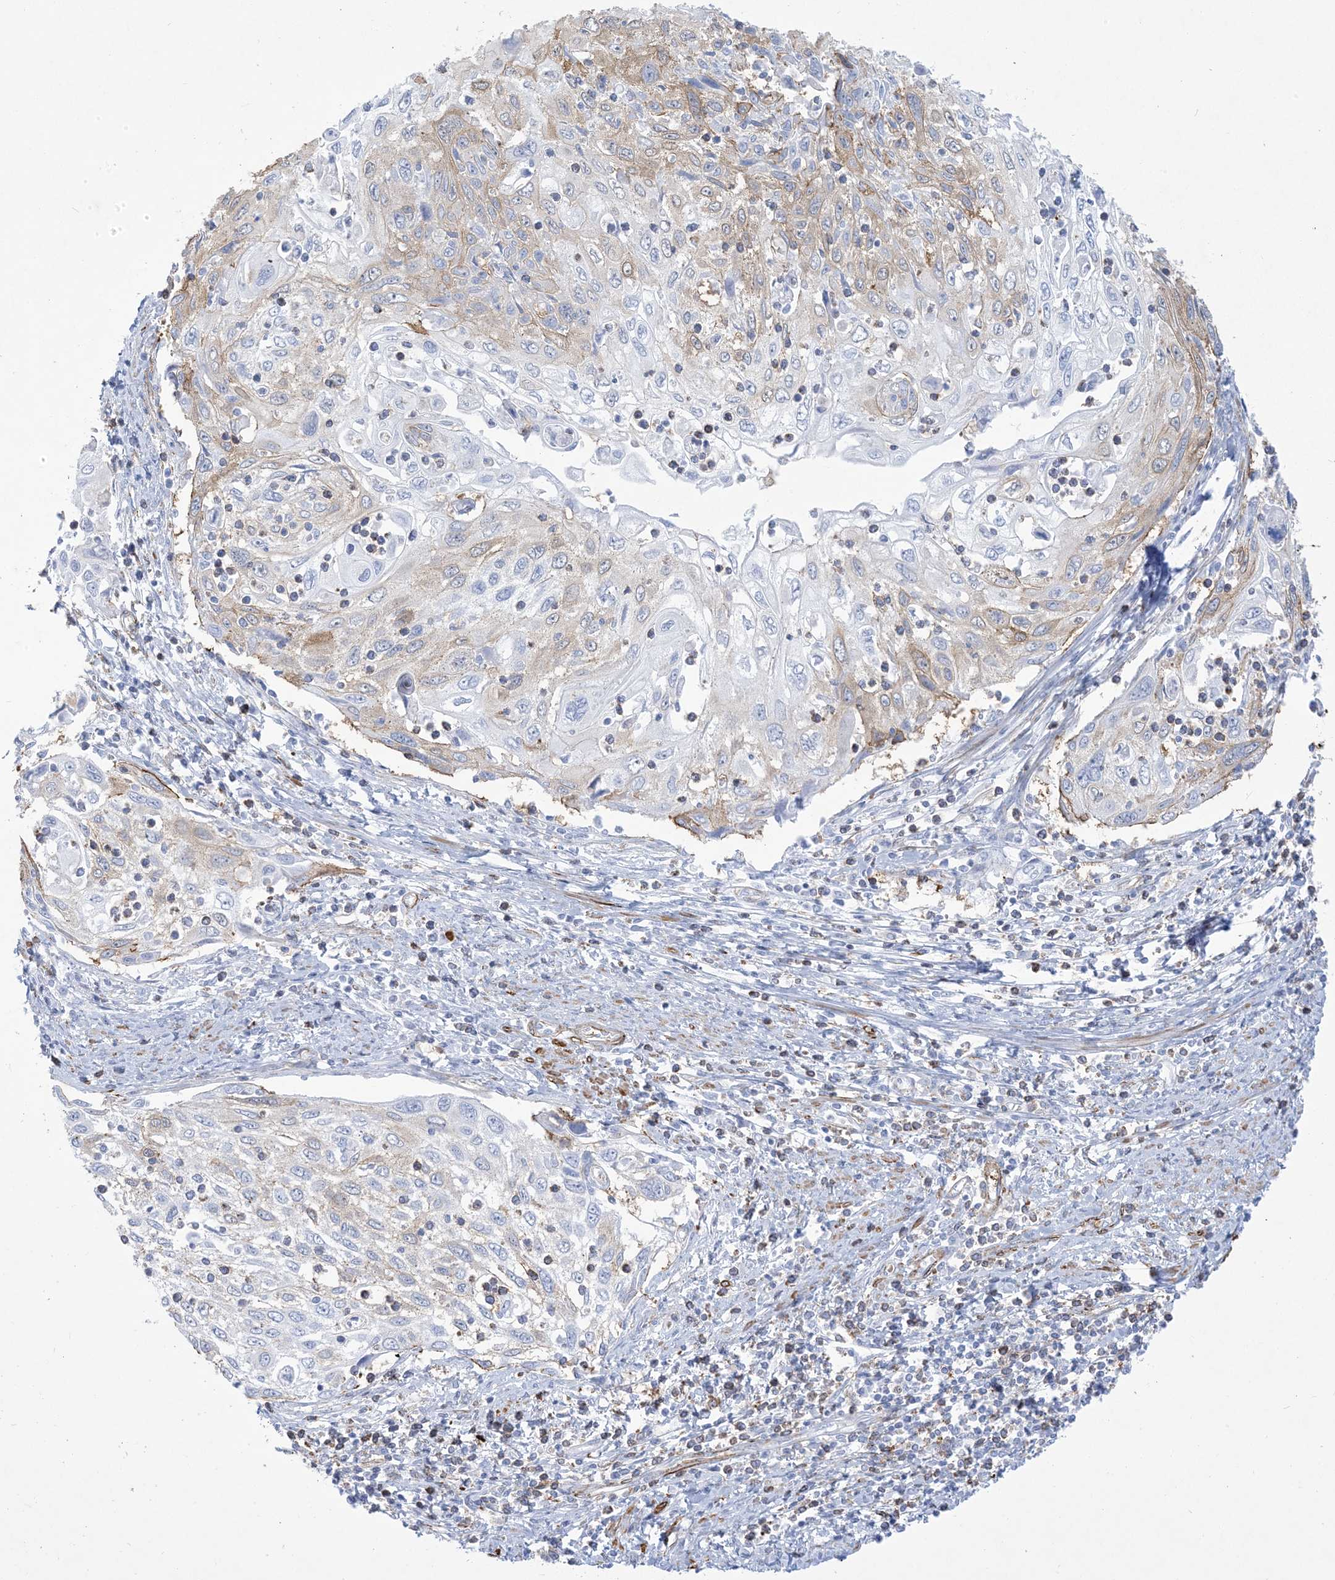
{"staining": {"intensity": "weak", "quantity": "<25%", "location": "cytoplasmic/membranous"}, "tissue": "cervical cancer", "cell_type": "Tumor cells", "image_type": "cancer", "snomed": [{"axis": "morphology", "description": "Squamous cell carcinoma, NOS"}, {"axis": "topography", "description": "Cervix"}], "caption": "Tumor cells are negative for brown protein staining in squamous cell carcinoma (cervical).", "gene": "B3GNT7", "patient": {"sex": "female", "age": 70}}